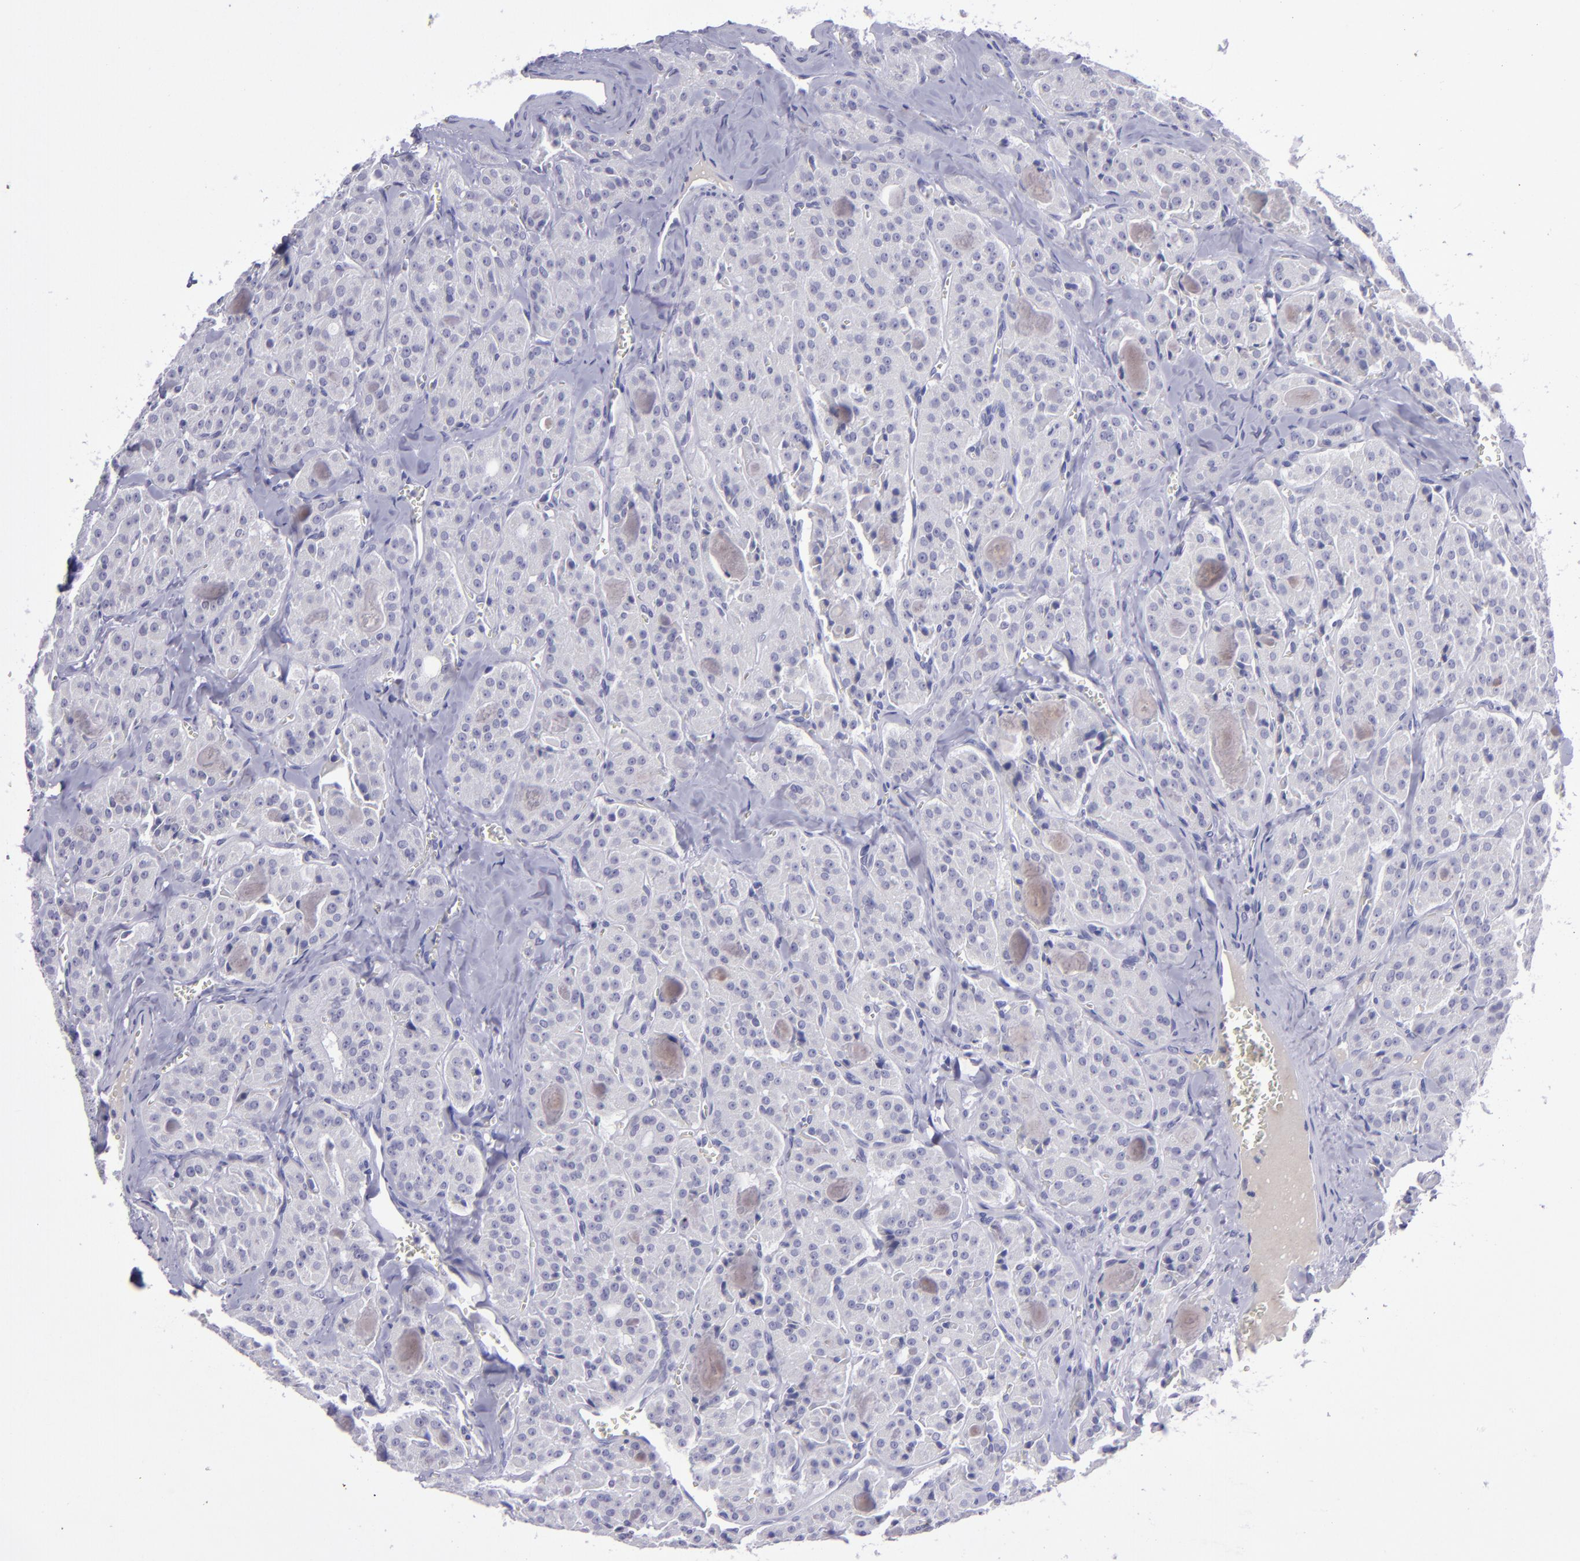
{"staining": {"intensity": "negative", "quantity": "none", "location": "none"}, "tissue": "thyroid cancer", "cell_type": "Tumor cells", "image_type": "cancer", "snomed": [{"axis": "morphology", "description": "Carcinoma, NOS"}, {"axis": "topography", "description": "Thyroid gland"}], "caption": "Tumor cells are negative for brown protein staining in thyroid cancer (carcinoma). (DAB (3,3'-diaminobenzidine) IHC with hematoxylin counter stain).", "gene": "POU2F2", "patient": {"sex": "male", "age": 76}}